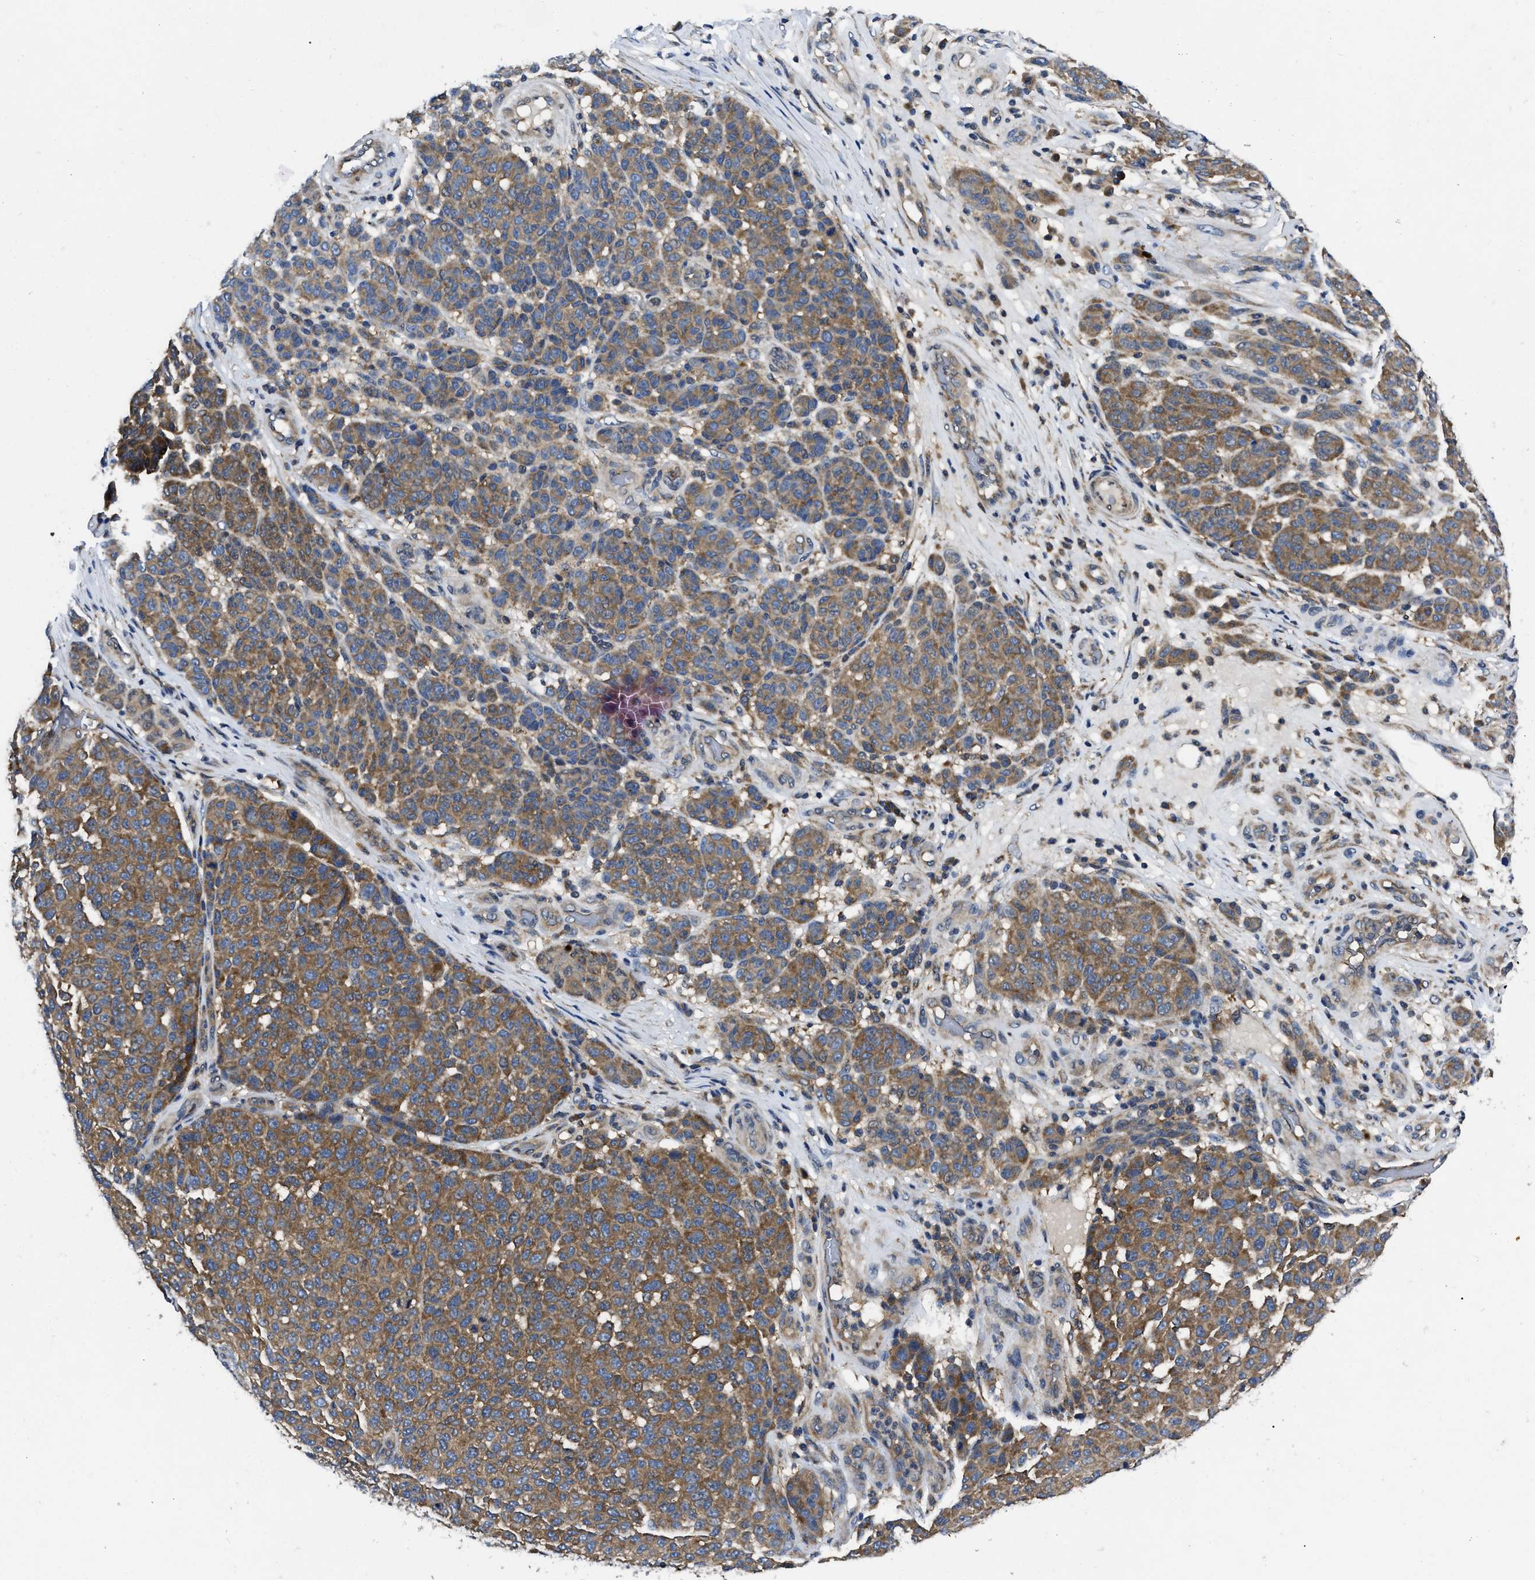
{"staining": {"intensity": "strong", "quantity": "25%-75%", "location": "cytoplasmic/membranous"}, "tissue": "melanoma", "cell_type": "Tumor cells", "image_type": "cancer", "snomed": [{"axis": "morphology", "description": "Malignant melanoma, NOS"}, {"axis": "topography", "description": "Skin"}], "caption": "DAB immunohistochemical staining of melanoma demonstrates strong cytoplasmic/membranous protein positivity in approximately 25%-75% of tumor cells.", "gene": "GET4", "patient": {"sex": "male", "age": 59}}